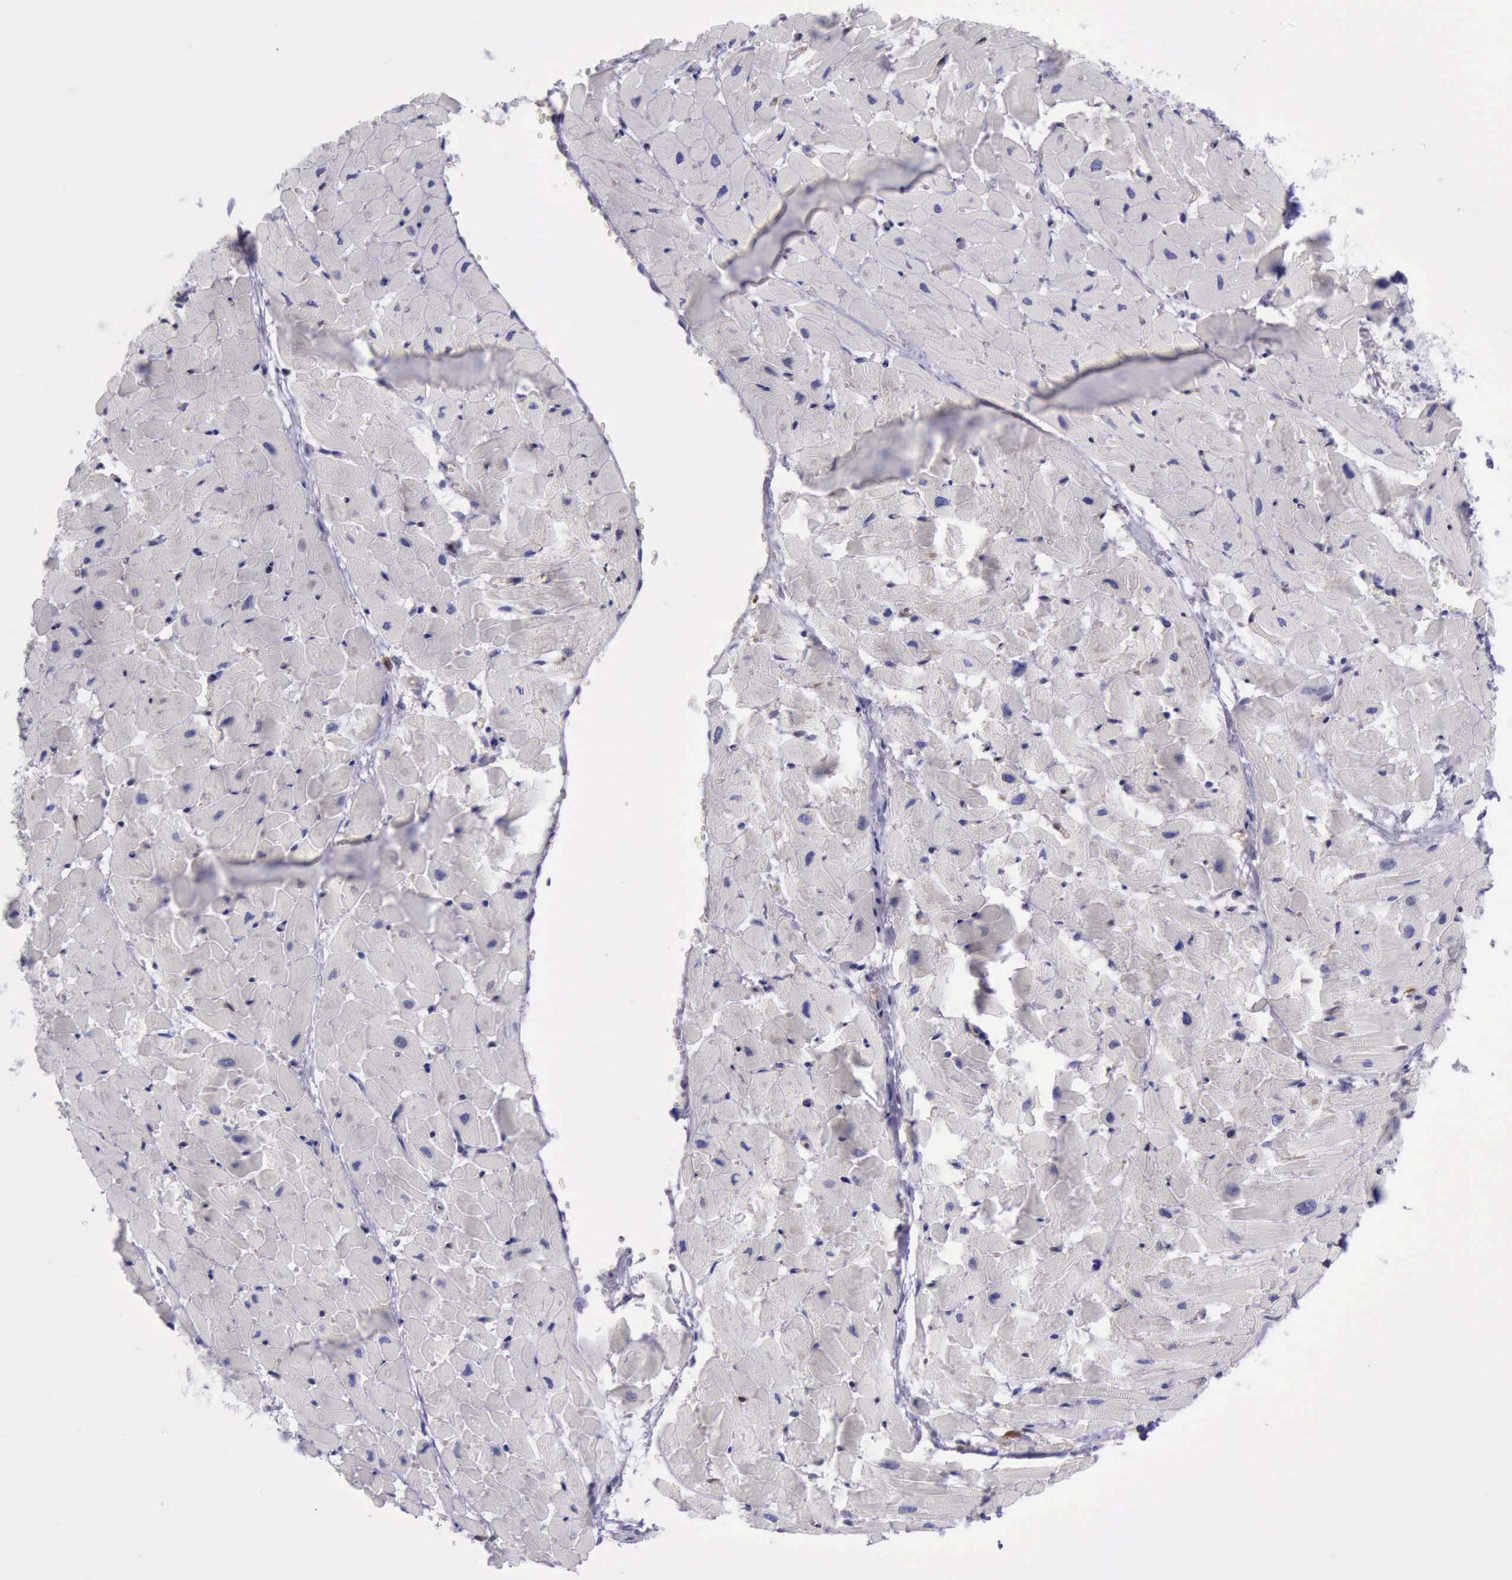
{"staining": {"intensity": "negative", "quantity": "none", "location": "none"}, "tissue": "heart muscle", "cell_type": "Cardiomyocytes", "image_type": "normal", "snomed": [{"axis": "morphology", "description": "Normal tissue, NOS"}, {"axis": "topography", "description": "Heart"}], "caption": "The micrograph shows no significant positivity in cardiomyocytes of heart muscle.", "gene": "TYMP", "patient": {"sex": "female", "age": 19}}